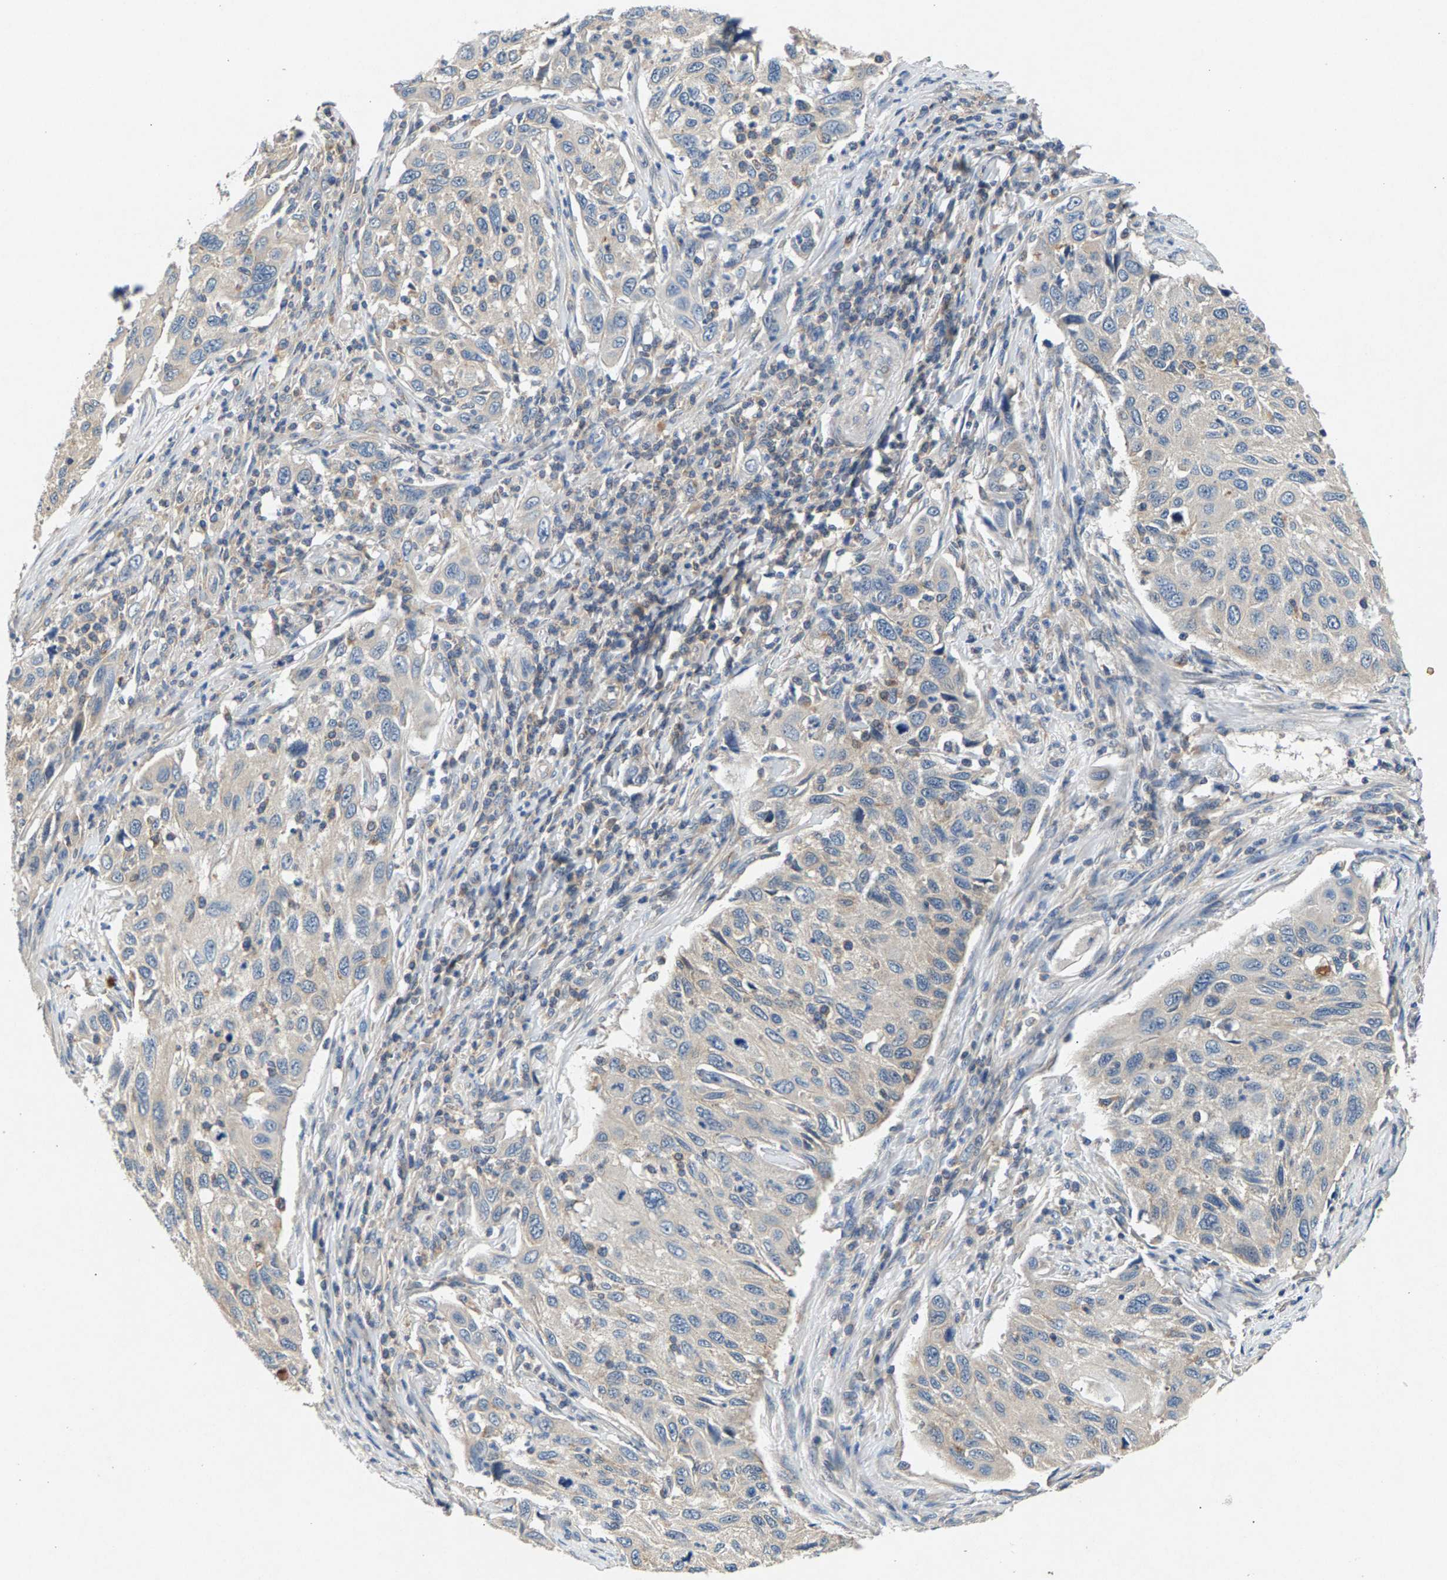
{"staining": {"intensity": "negative", "quantity": "none", "location": "none"}, "tissue": "cervical cancer", "cell_type": "Tumor cells", "image_type": "cancer", "snomed": [{"axis": "morphology", "description": "Squamous cell carcinoma, NOS"}, {"axis": "topography", "description": "Cervix"}], "caption": "Tumor cells are negative for protein expression in human squamous cell carcinoma (cervical). The staining was performed using DAB to visualize the protein expression in brown, while the nuclei were stained in blue with hematoxylin (Magnification: 20x).", "gene": "NT5C", "patient": {"sex": "female", "age": 70}}